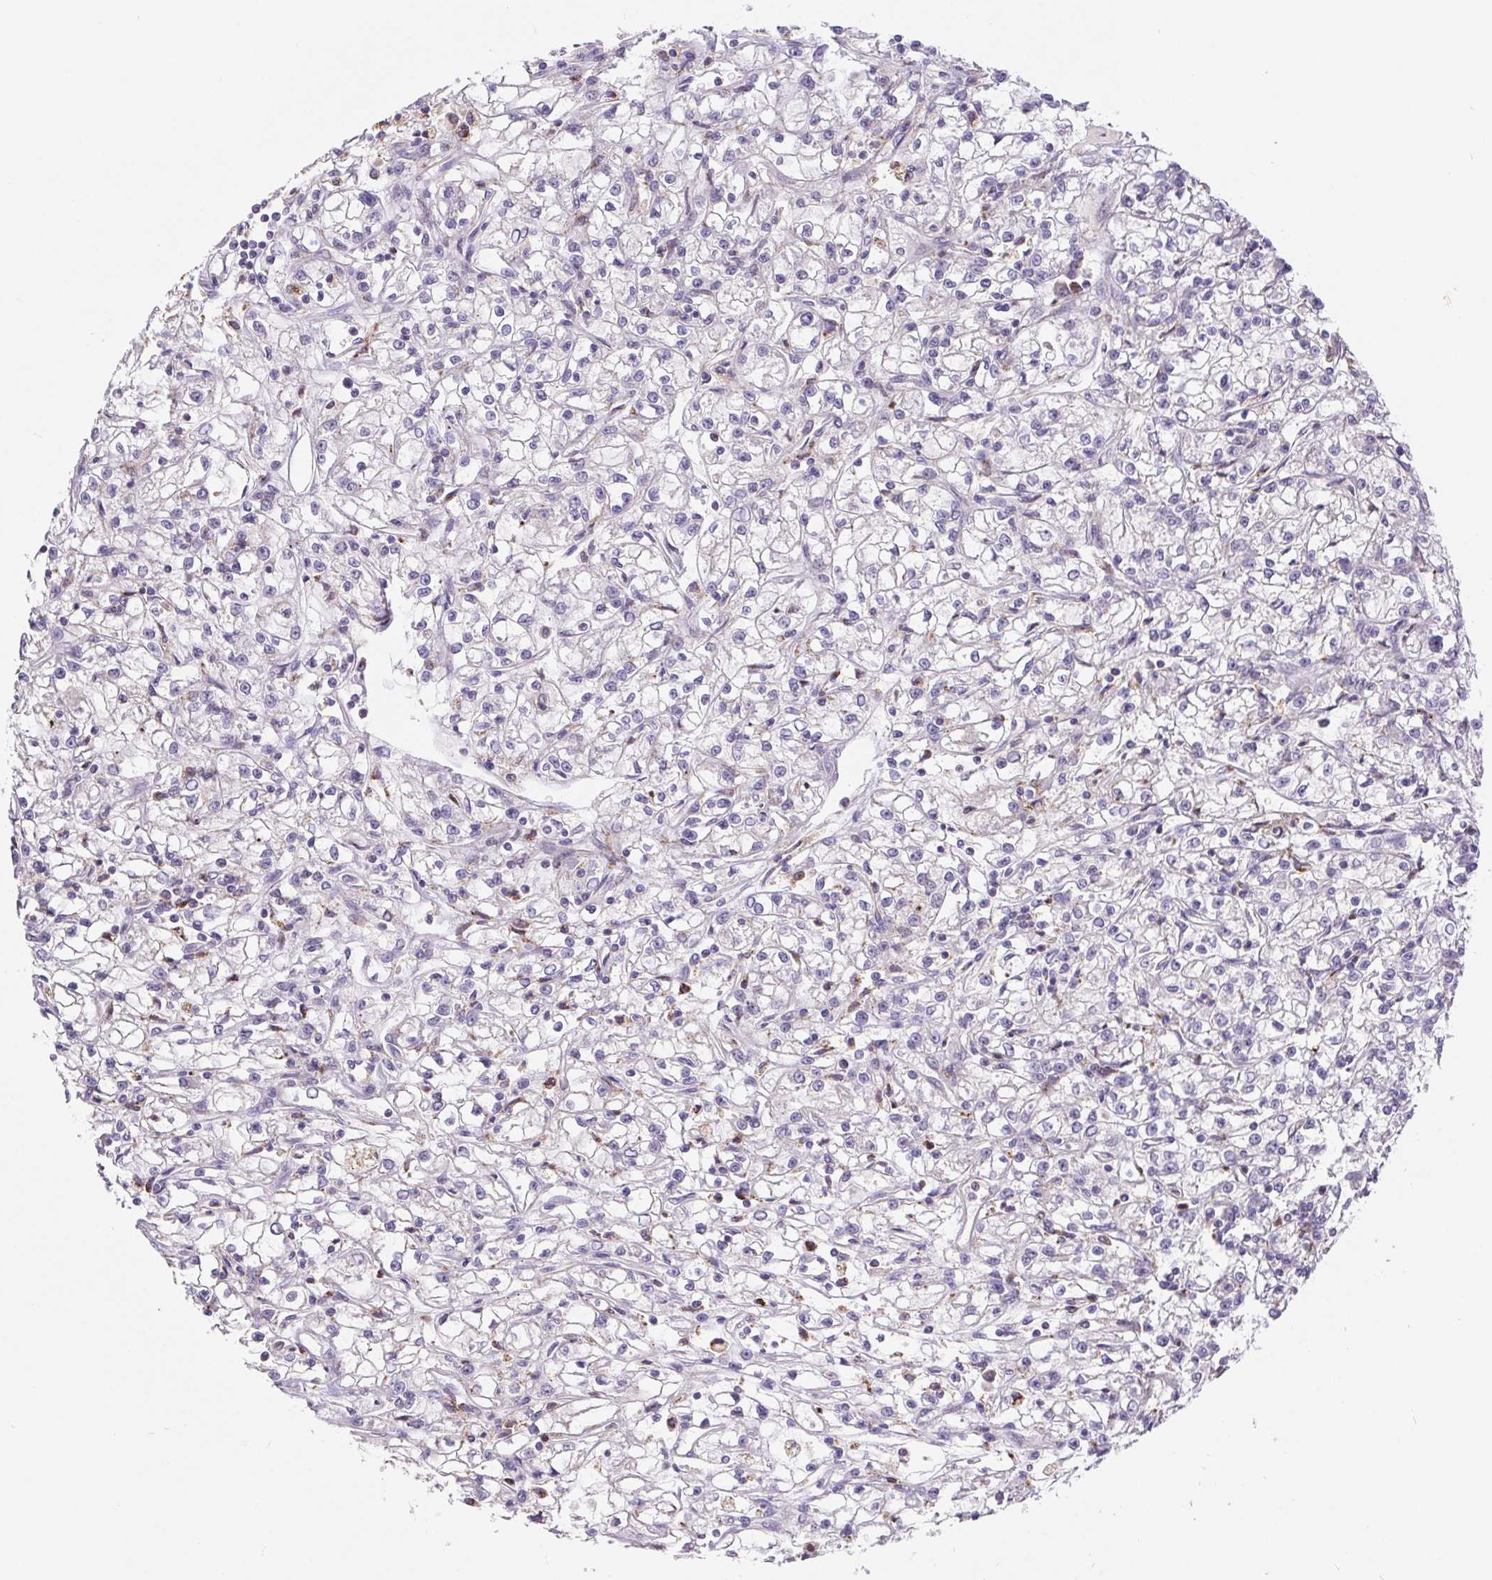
{"staining": {"intensity": "negative", "quantity": "none", "location": "none"}, "tissue": "renal cancer", "cell_type": "Tumor cells", "image_type": "cancer", "snomed": [{"axis": "morphology", "description": "Adenocarcinoma, NOS"}, {"axis": "topography", "description": "Kidney"}], "caption": "Tumor cells are negative for protein expression in human adenocarcinoma (renal). (DAB IHC, high magnification).", "gene": "EMC6", "patient": {"sex": "female", "age": 59}}